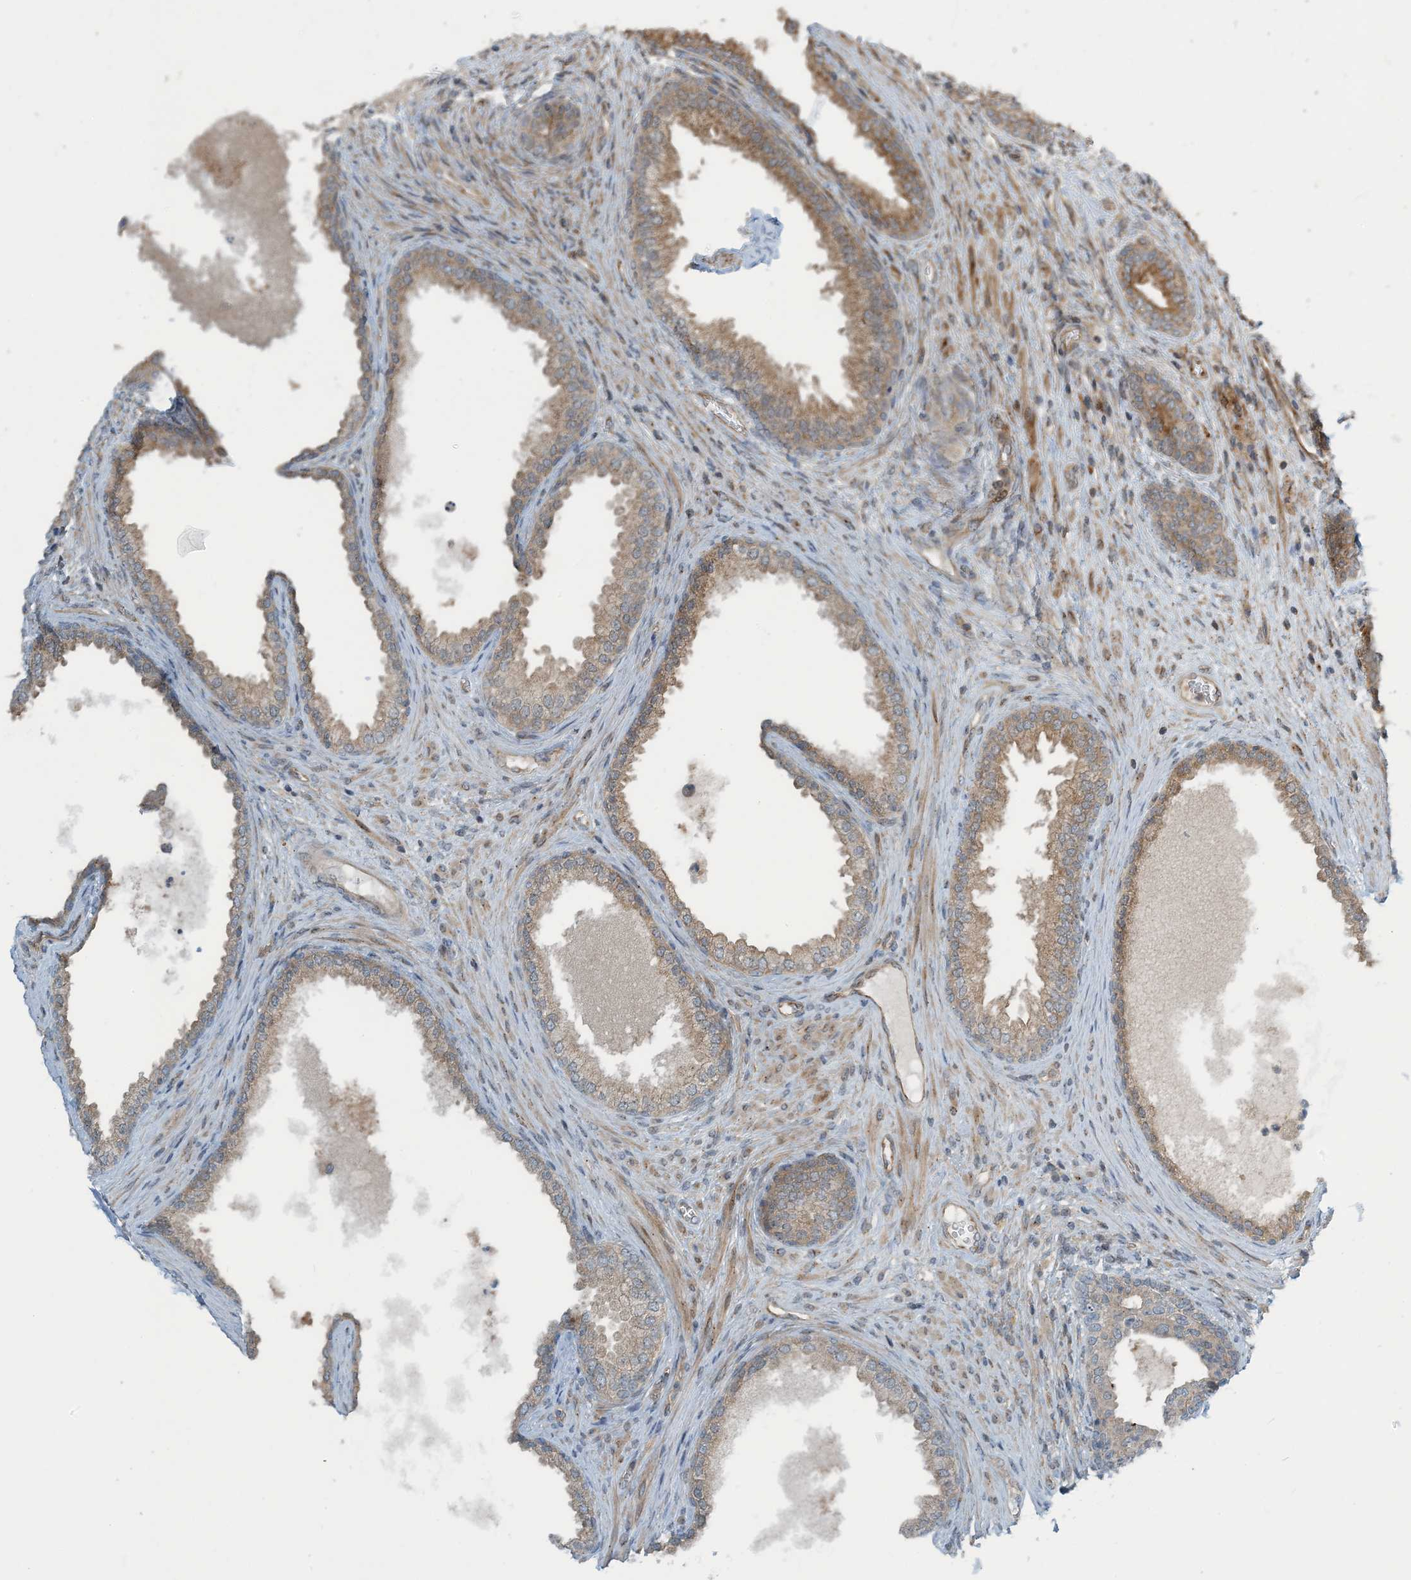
{"staining": {"intensity": "moderate", "quantity": "25%-75%", "location": "cytoplasmic/membranous"}, "tissue": "prostate", "cell_type": "Glandular cells", "image_type": "normal", "snomed": [{"axis": "morphology", "description": "Normal tissue, NOS"}, {"axis": "topography", "description": "Prostate"}], "caption": "Protein positivity by immunohistochemistry displays moderate cytoplasmic/membranous staining in approximately 25%-75% of glandular cells in unremarkable prostate.", "gene": "ZBTB3", "patient": {"sex": "male", "age": 76}}